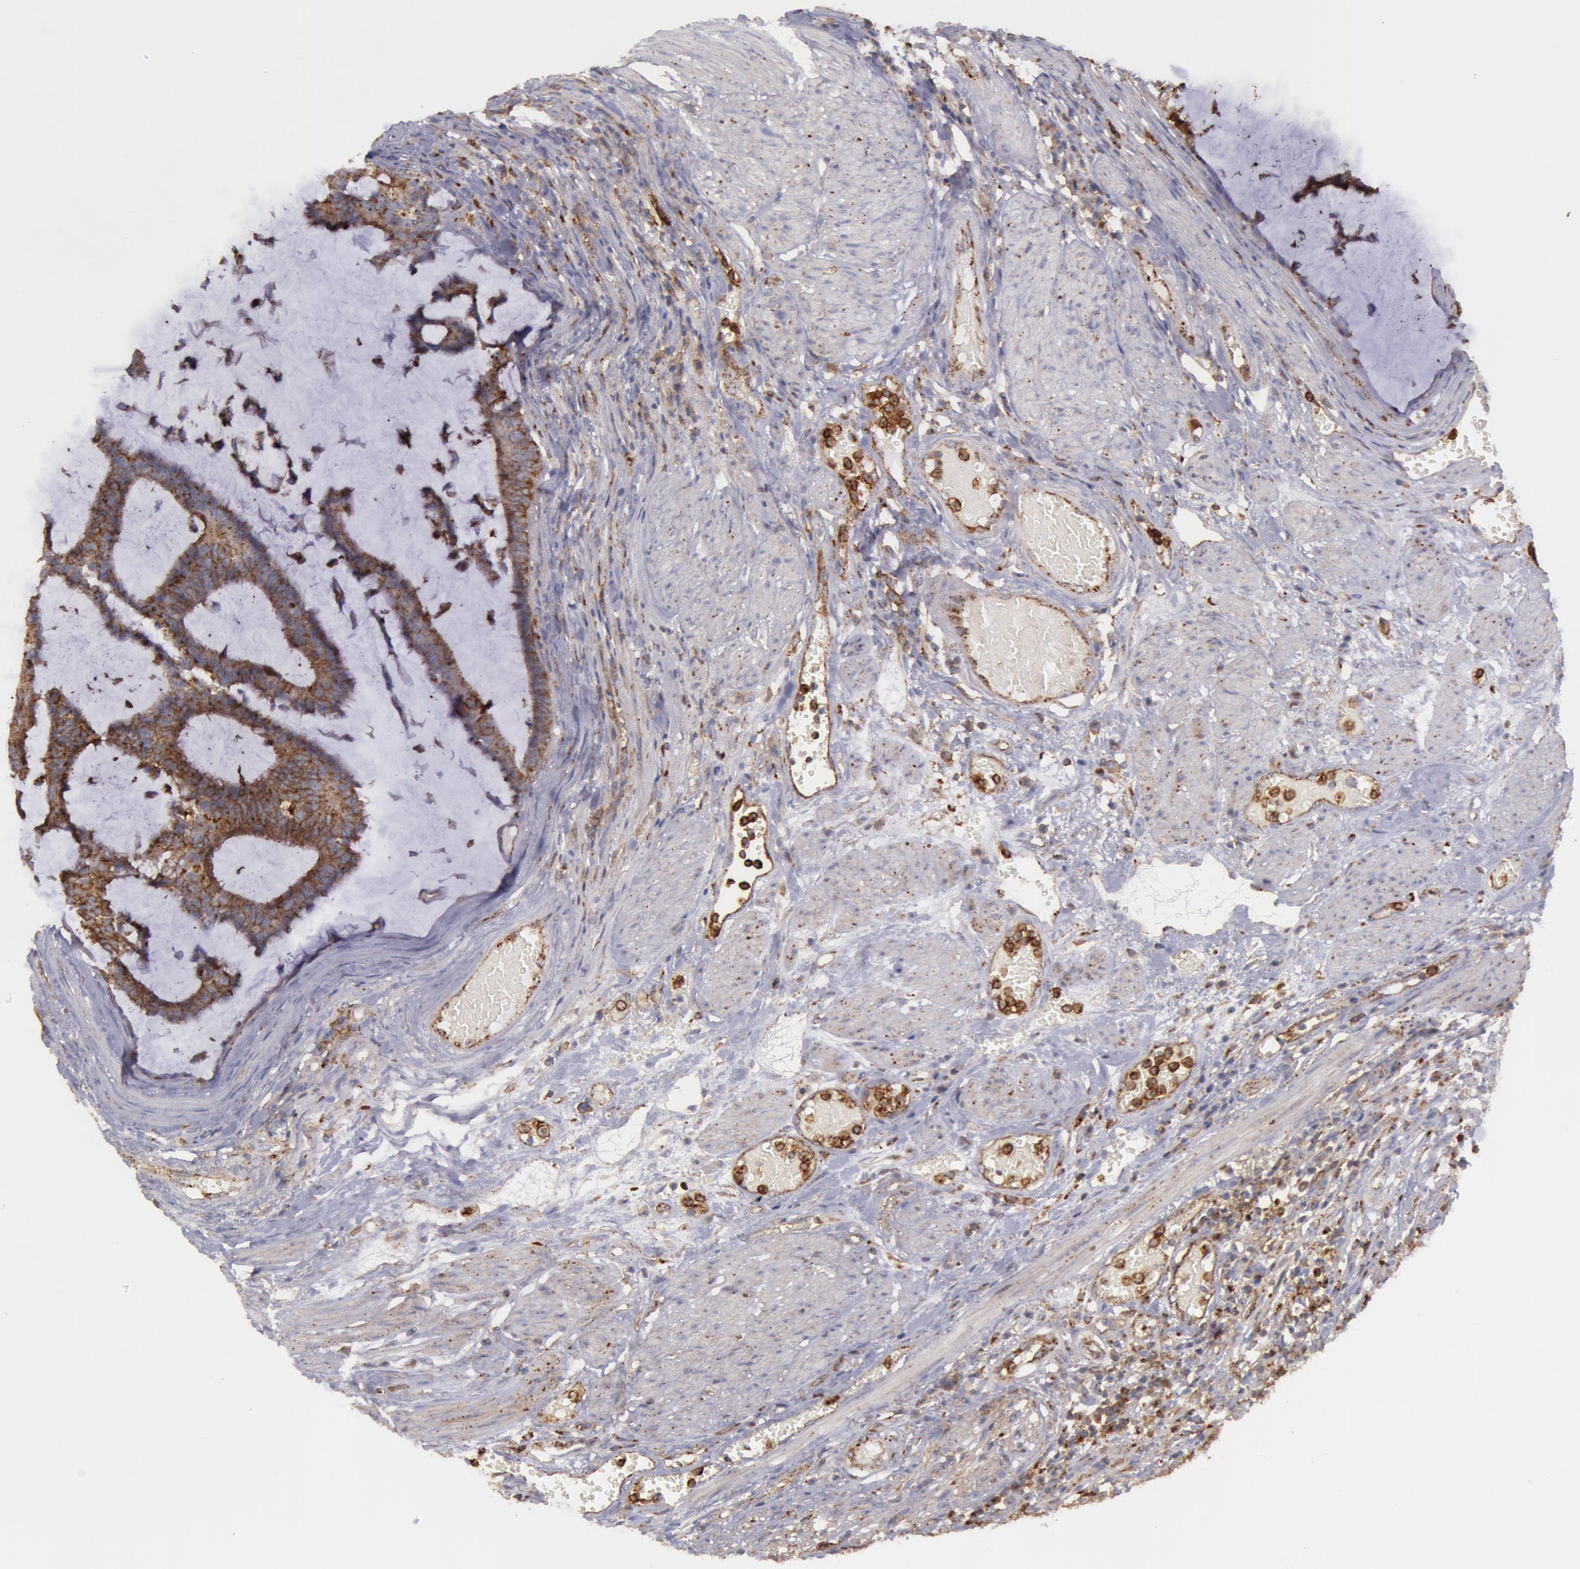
{"staining": {"intensity": "moderate", "quantity": ">75%", "location": "cytoplasmic/membranous"}, "tissue": "colorectal cancer", "cell_type": "Tumor cells", "image_type": "cancer", "snomed": [{"axis": "morphology", "description": "Adenocarcinoma, NOS"}, {"axis": "topography", "description": "Colon"}], "caption": "Human colorectal cancer (adenocarcinoma) stained with a protein marker exhibits moderate staining in tumor cells.", "gene": "FLOT2", "patient": {"sex": "female", "age": 84}}